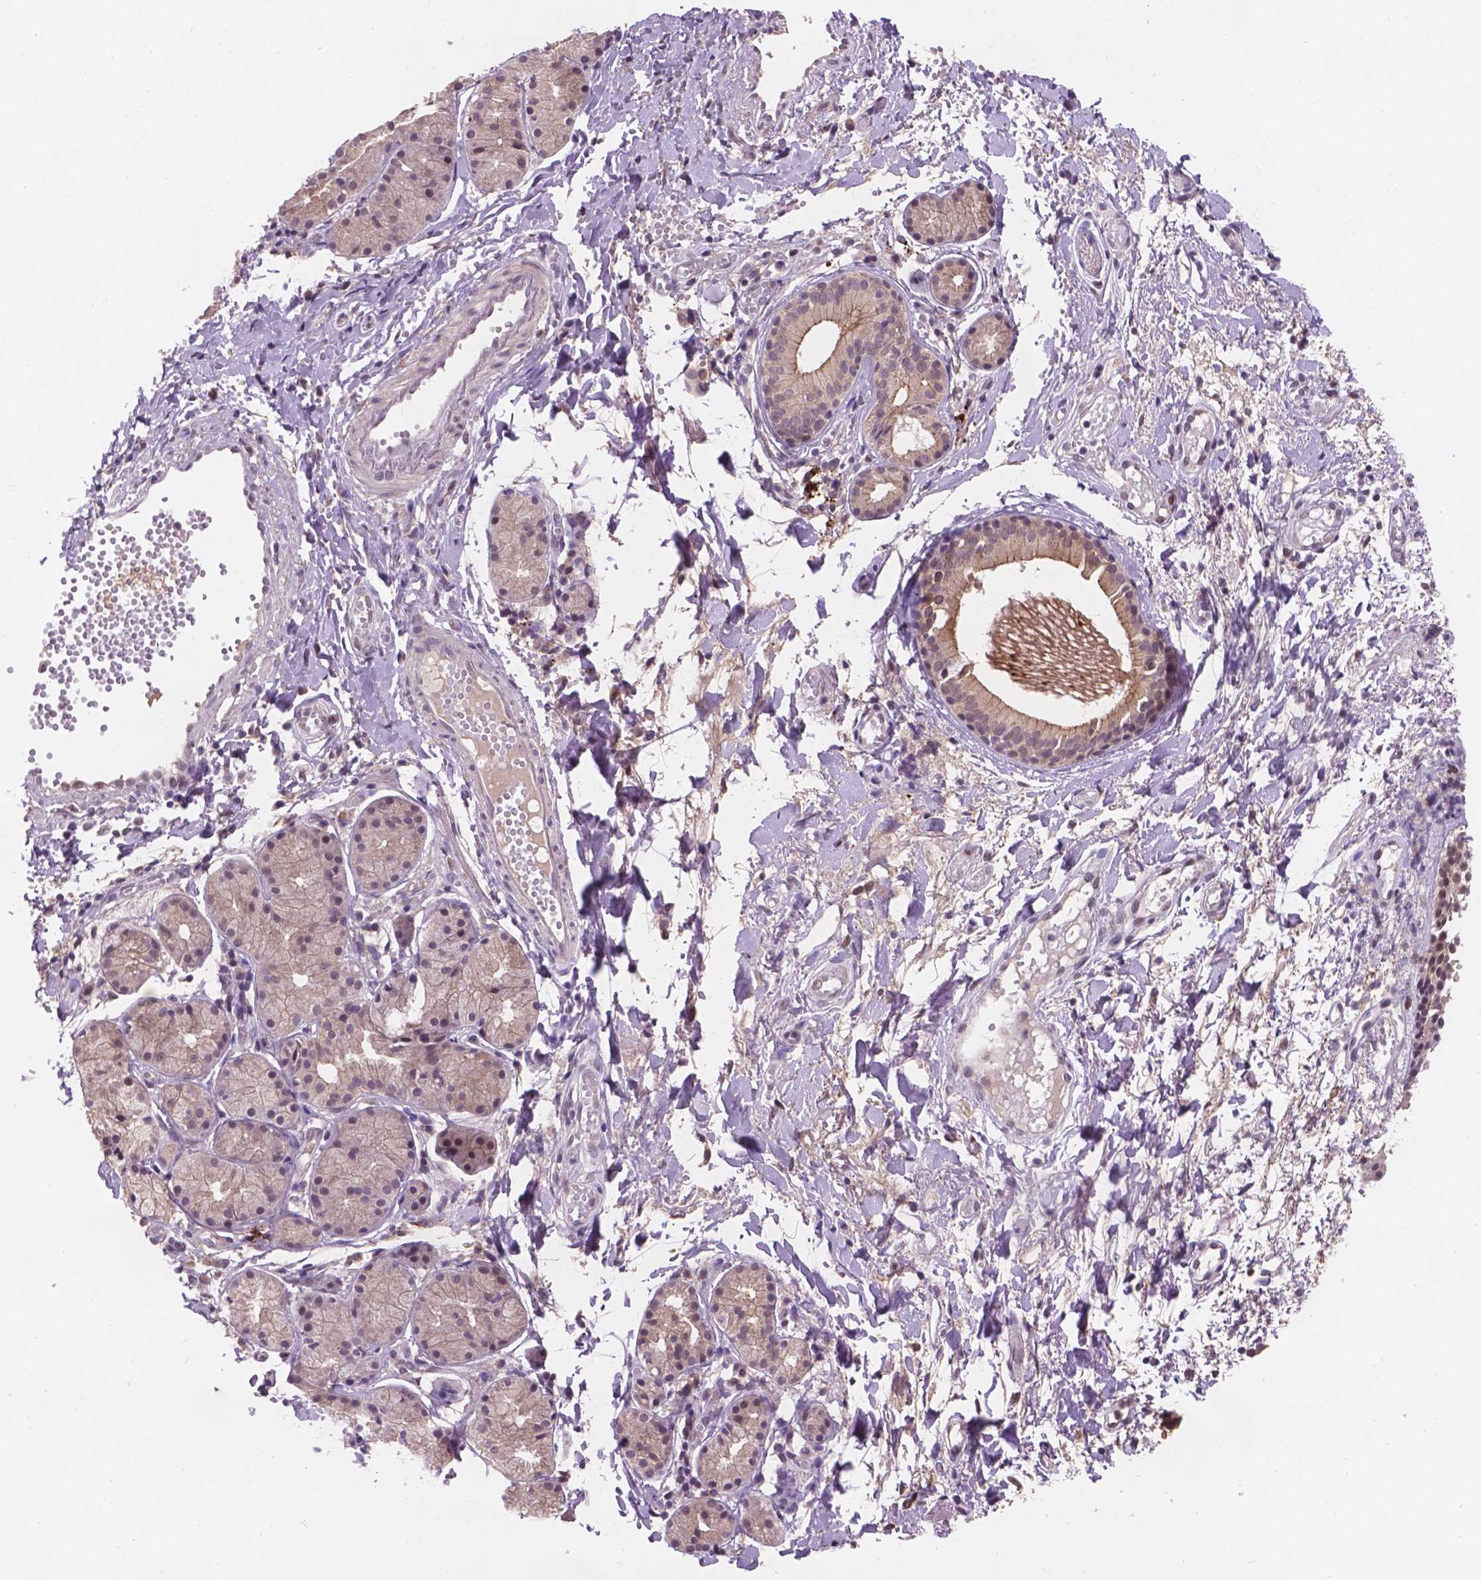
{"staining": {"intensity": "weak", "quantity": "<25%", "location": "cytoplasmic/membranous"}, "tissue": "nasopharynx", "cell_type": "Respiratory epithelial cells", "image_type": "normal", "snomed": [{"axis": "morphology", "description": "Normal tissue, NOS"}, {"axis": "morphology", "description": "Basal cell carcinoma"}, {"axis": "topography", "description": "Cartilage tissue"}, {"axis": "topography", "description": "Nasopharynx"}, {"axis": "topography", "description": "Oral tissue"}], "caption": "Respiratory epithelial cells show no significant expression in unremarkable nasopharynx. Brightfield microscopy of immunohistochemistry stained with DAB (brown) and hematoxylin (blue), captured at high magnification.", "gene": "GXYLT2", "patient": {"sex": "female", "age": 77}}